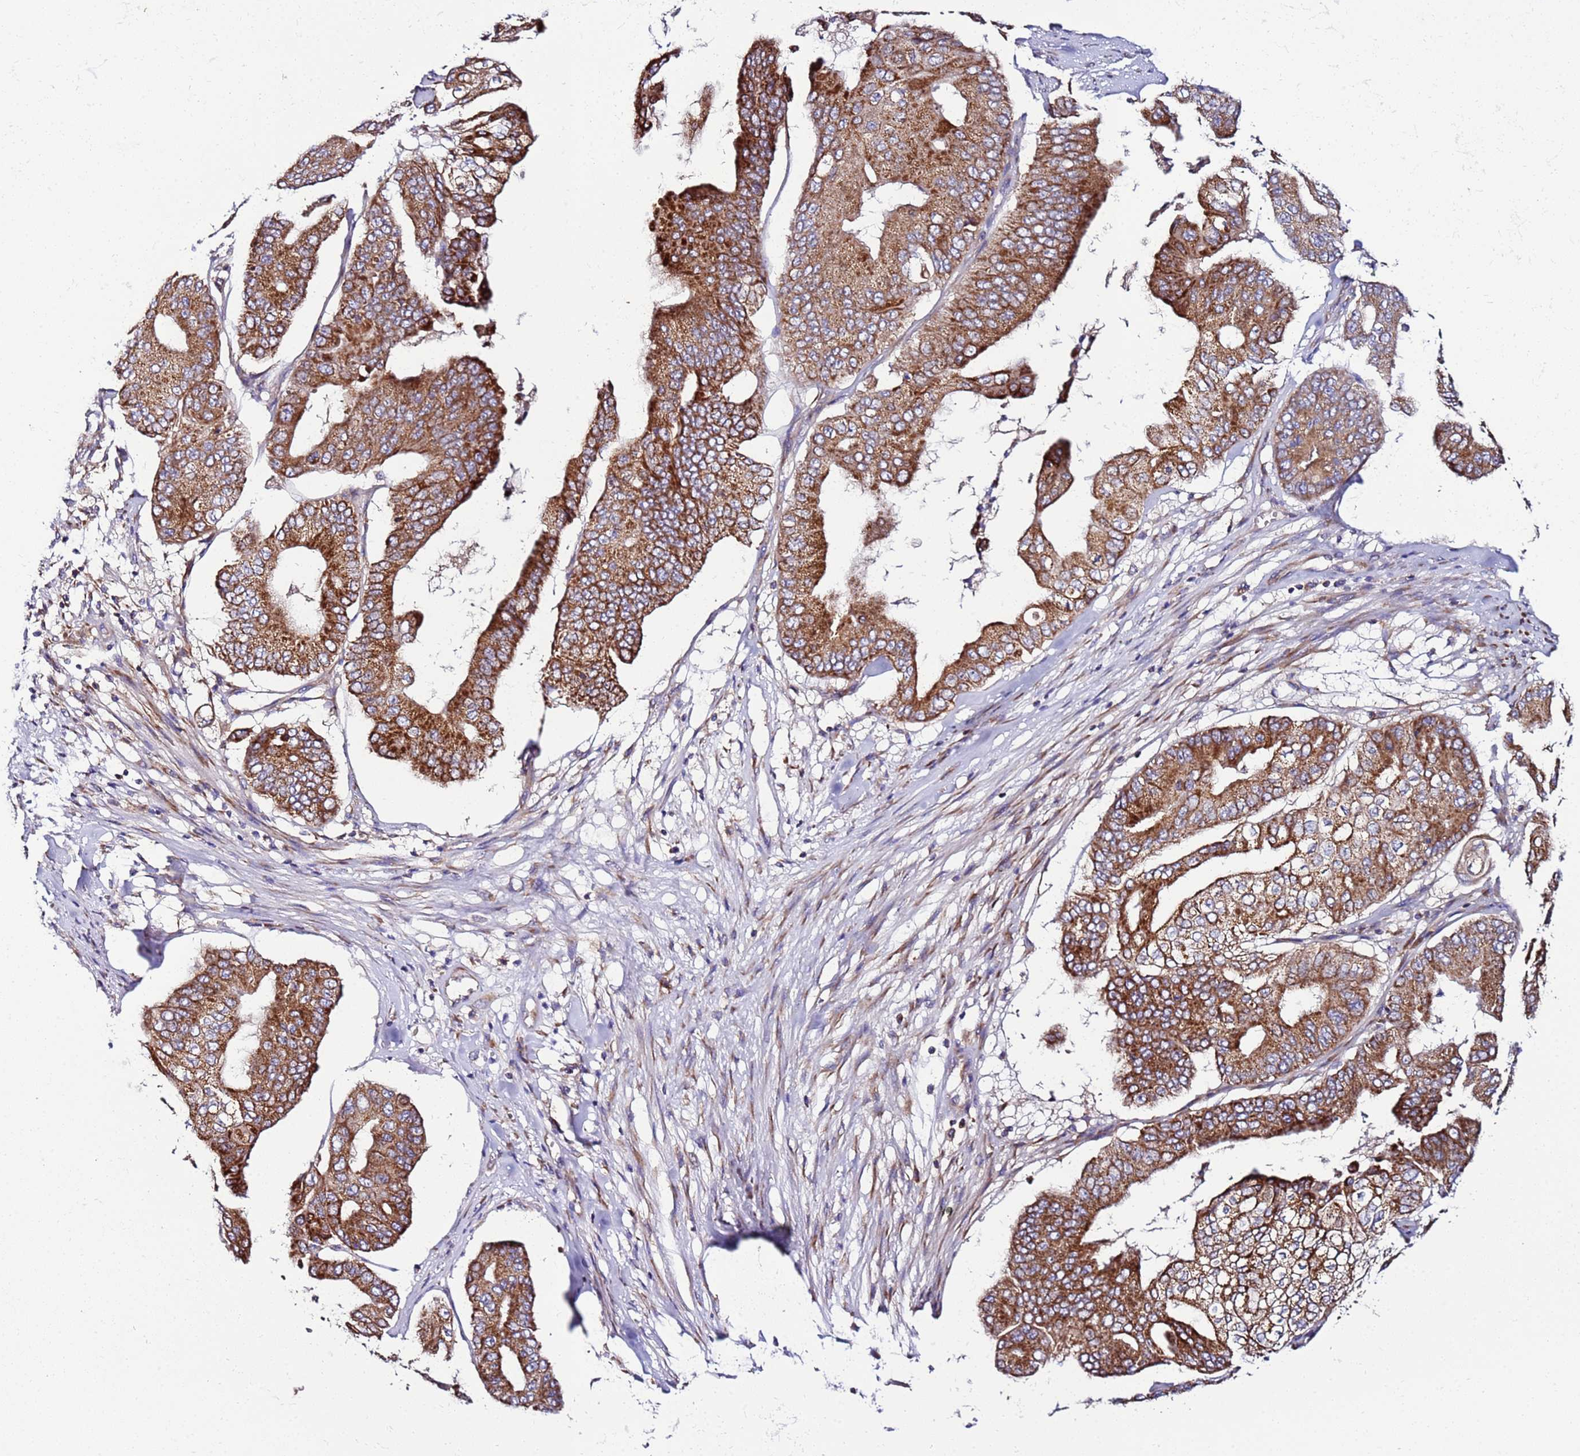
{"staining": {"intensity": "strong", "quantity": ">75%", "location": "cytoplasmic/membranous"}, "tissue": "pancreatic cancer", "cell_type": "Tumor cells", "image_type": "cancer", "snomed": [{"axis": "morphology", "description": "Adenocarcinoma, NOS"}, {"axis": "topography", "description": "Pancreas"}], "caption": "High-power microscopy captured an IHC histopathology image of pancreatic cancer (adenocarcinoma), revealing strong cytoplasmic/membranous positivity in approximately >75% of tumor cells. The staining is performed using DAB brown chromogen to label protein expression. The nuclei are counter-stained blue using hematoxylin.", "gene": "C19orf12", "patient": {"sex": "female", "age": 77}}